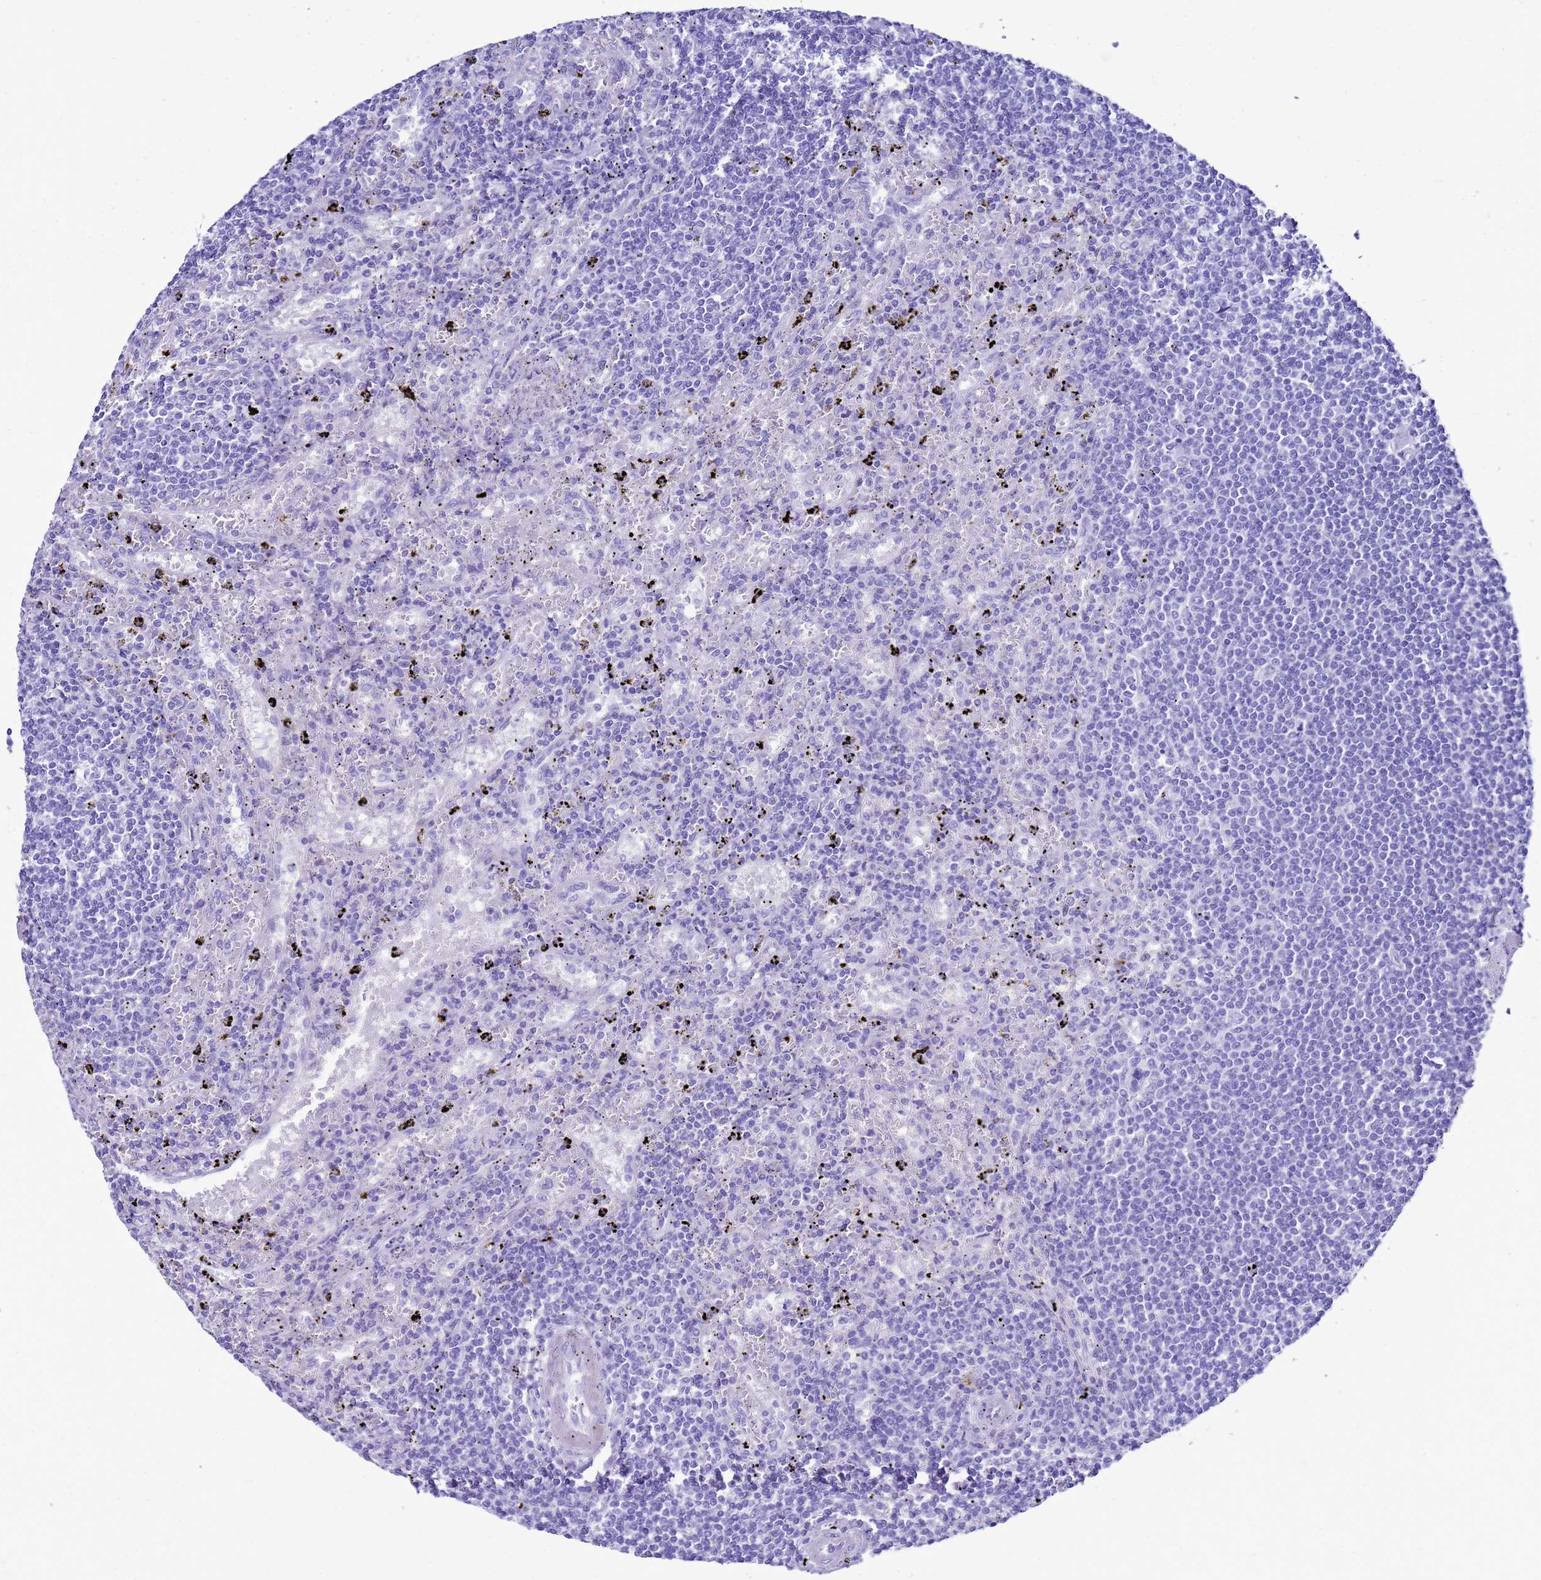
{"staining": {"intensity": "negative", "quantity": "none", "location": "none"}, "tissue": "lymphoma", "cell_type": "Tumor cells", "image_type": "cancer", "snomed": [{"axis": "morphology", "description": "Malignant lymphoma, non-Hodgkin's type, Low grade"}, {"axis": "topography", "description": "Spleen"}], "caption": "Immunohistochemistry (IHC) image of neoplastic tissue: human lymphoma stained with DAB demonstrates no significant protein expression in tumor cells.", "gene": "BEST2", "patient": {"sex": "male", "age": 76}}